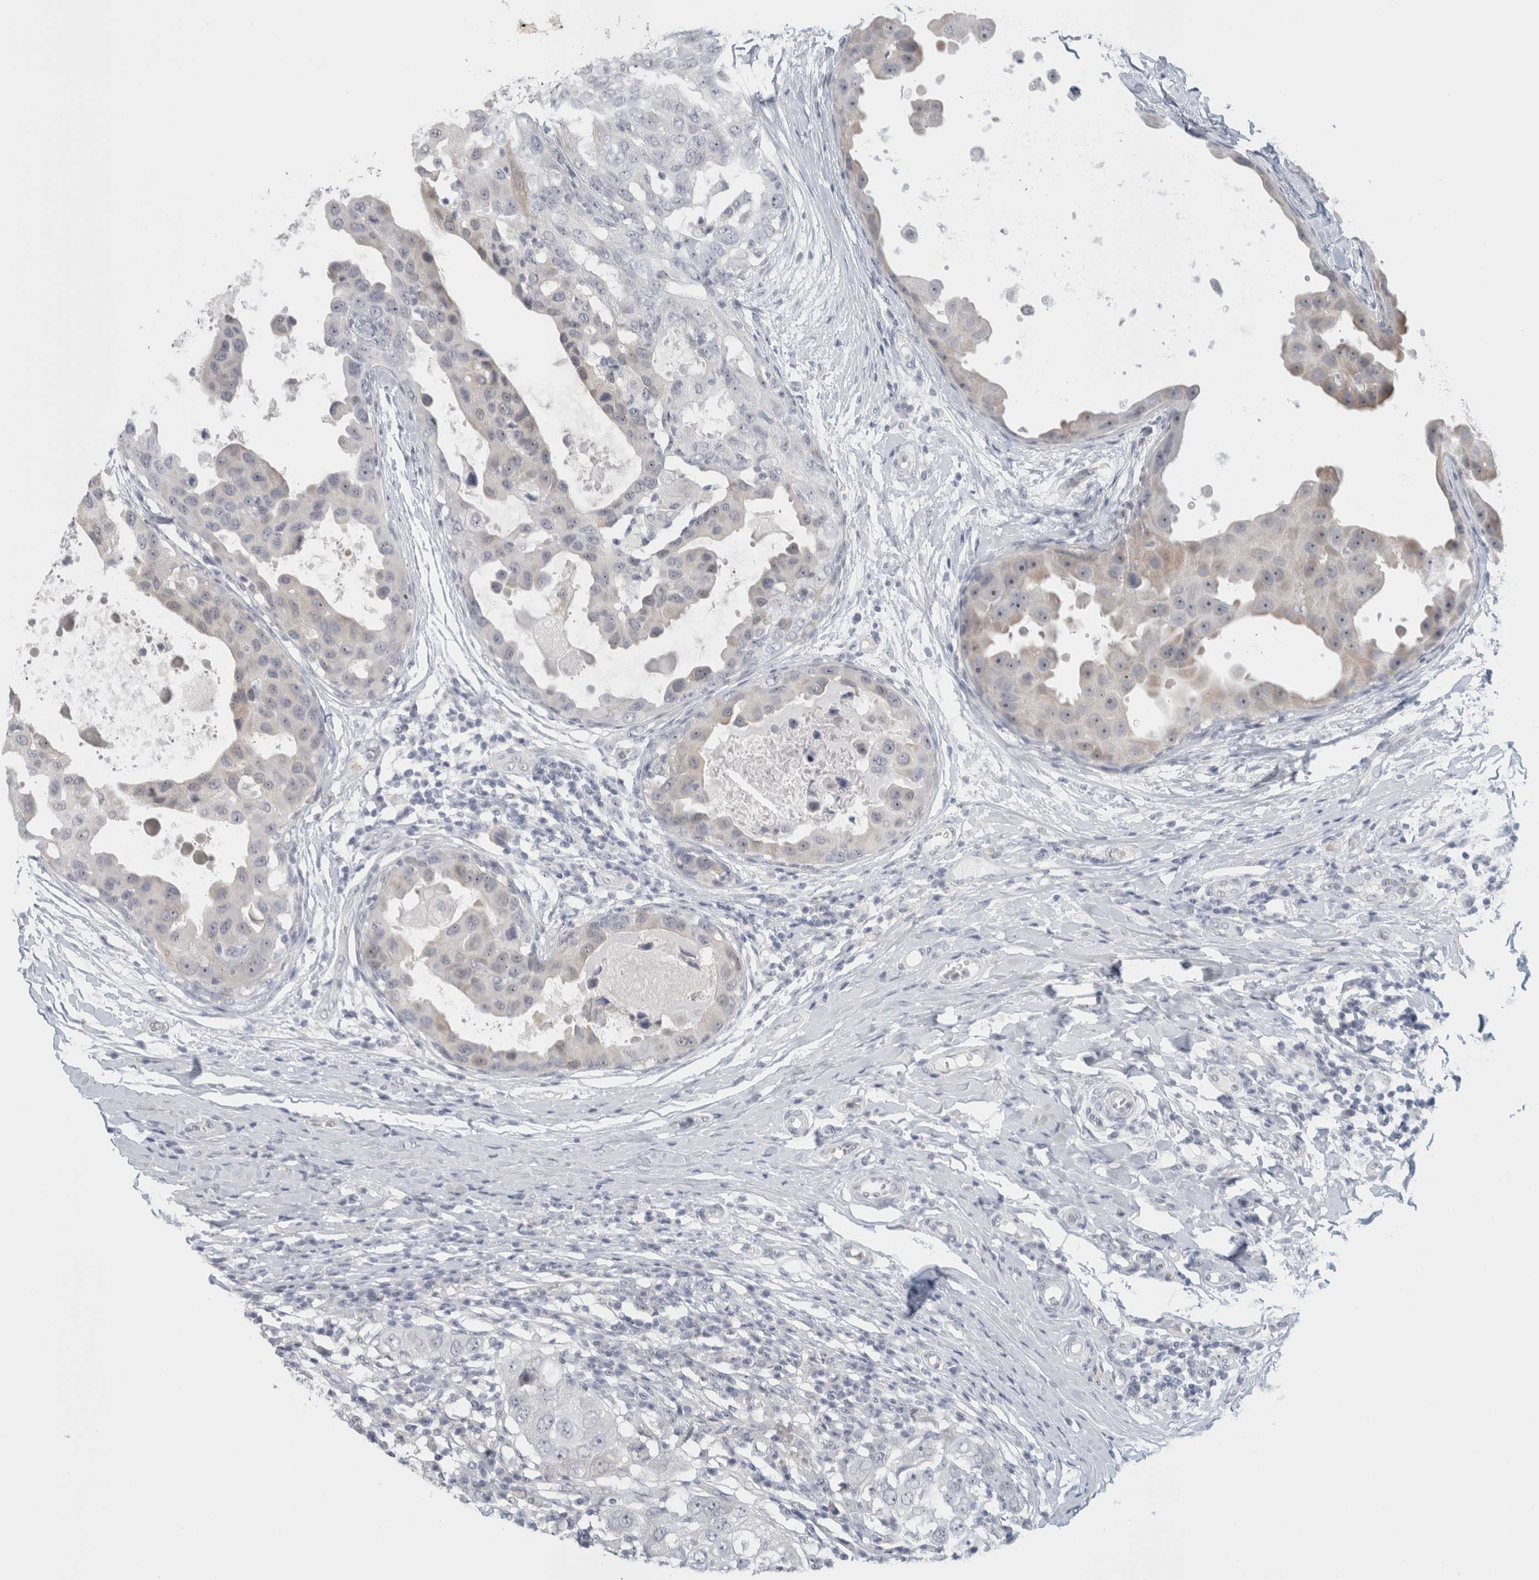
{"staining": {"intensity": "weak", "quantity": "<25%", "location": "cytoplasmic/membranous"}, "tissue": "breast cancer", "cell_type": "Tumor cells", "image_type": "cancer", "snomed": [{"axis": "morphology", "description": "Duct carcinoma"}, {"axis": "topography", "description": "Breast"}], "caption": "Tumor cells show no significant staining in breast cancer. Brightfield microscopy of immunohistochemistry stained with DAB (brown) and hematoxylin (blue), captured at high magnification.", "gene": "FMR1NB", "patient": {"sex": "female", "age": 27}}